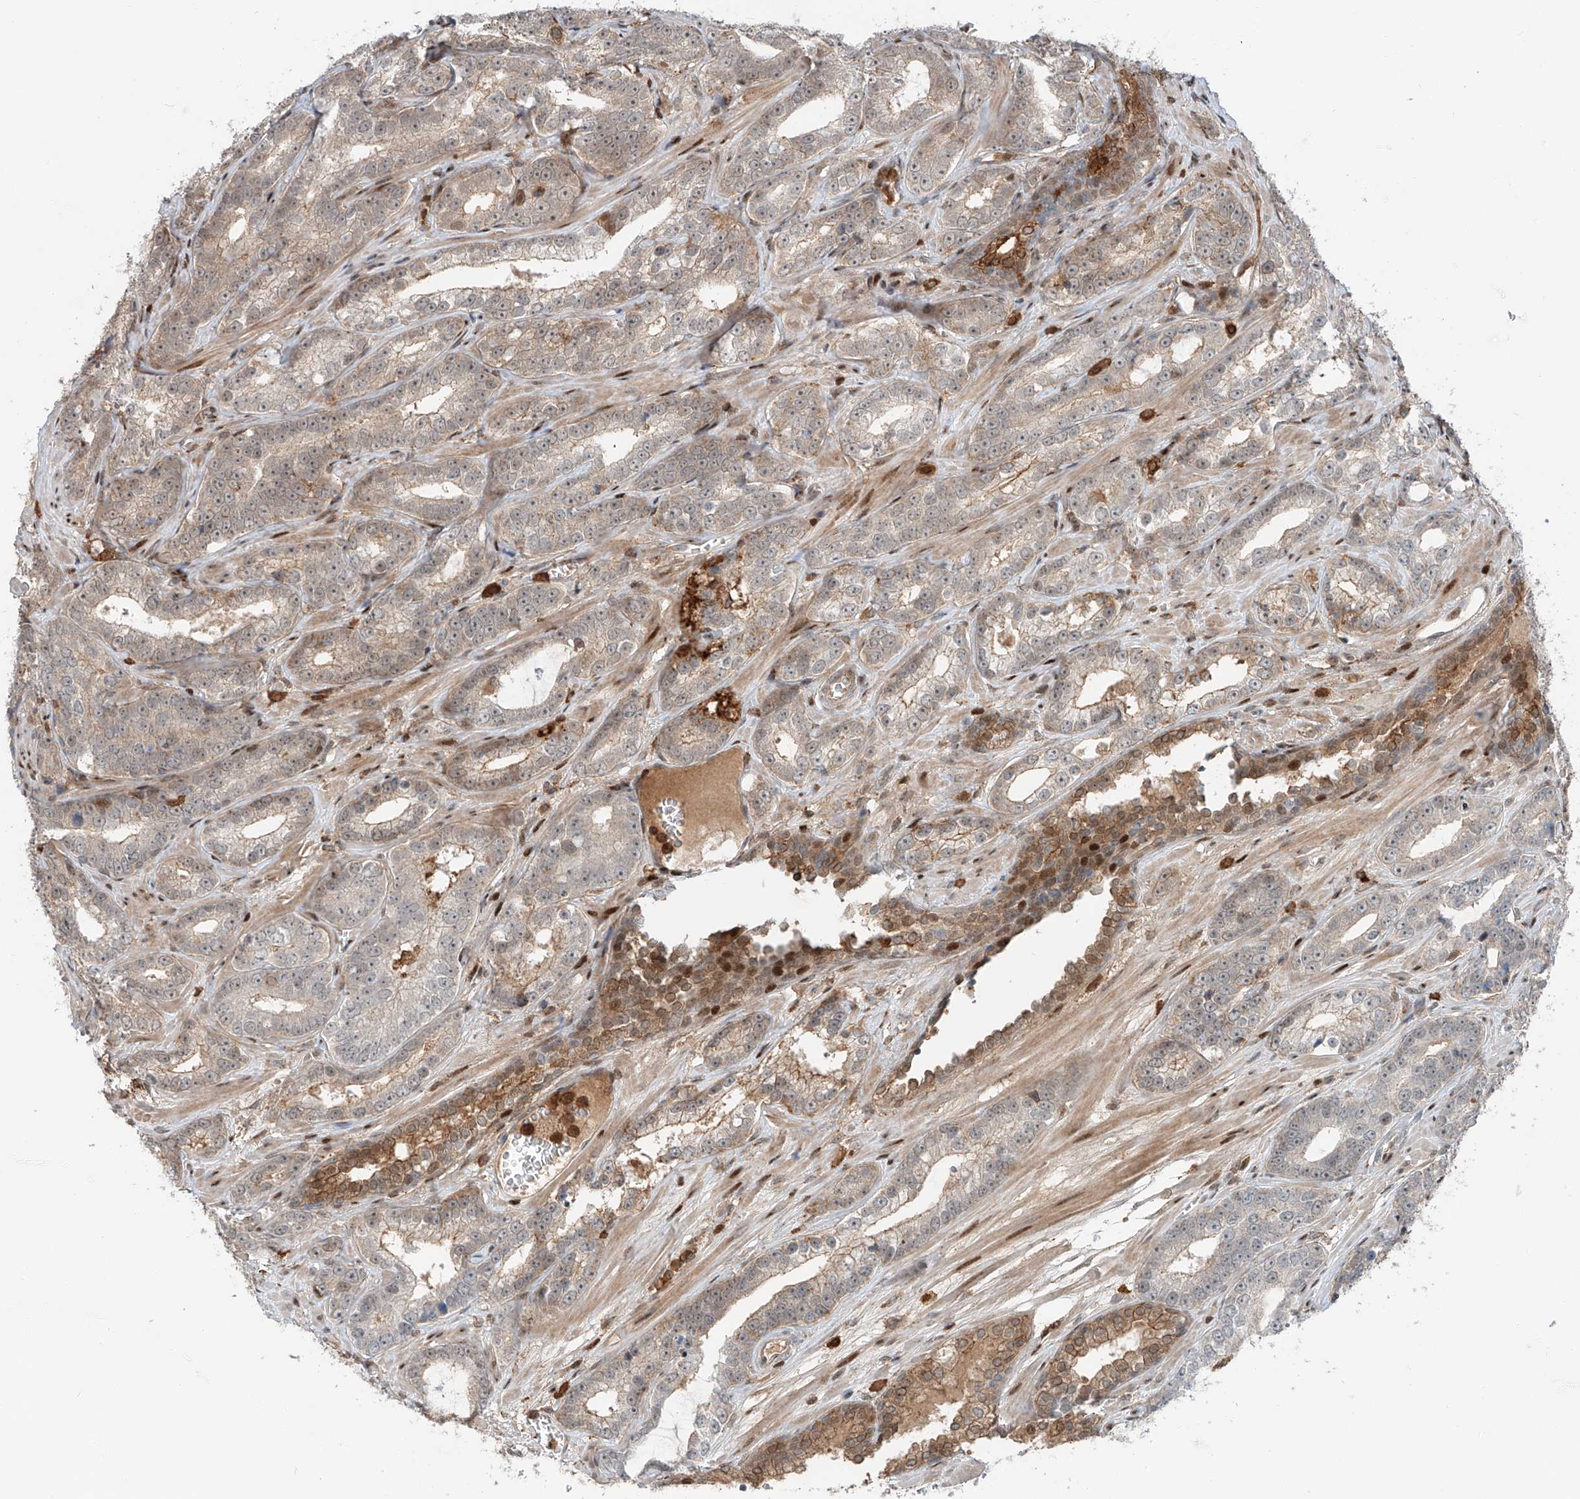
{"staining": {"intensity": "moderate", "quantity": "25%-75%", "location": "cytoplasmic/membranous,nuclear"}, "tissue": "prostate cancer", "cell_type": "Tumor cells", "image_type": "cancer", "snomed": [{"axis": "morphology", "description": "Adenocarcinoma, High grade"}, {"axis": "topography", "description": "Prostate"}], "caption": "Immunohistochemical staining of human high-grade adenocarcinoma (prostate) demonstrates medium levels of moderate cytoplasmic/membranous and nuclear expression in about 25%-75% of tumor cells. The protein is stained brown, and the nuclei are stained in blue (DAB IHC with brightfield microscopy, high magnification).", "gene": "CEP162", "patient": {"sex": "male", "age": 62}}